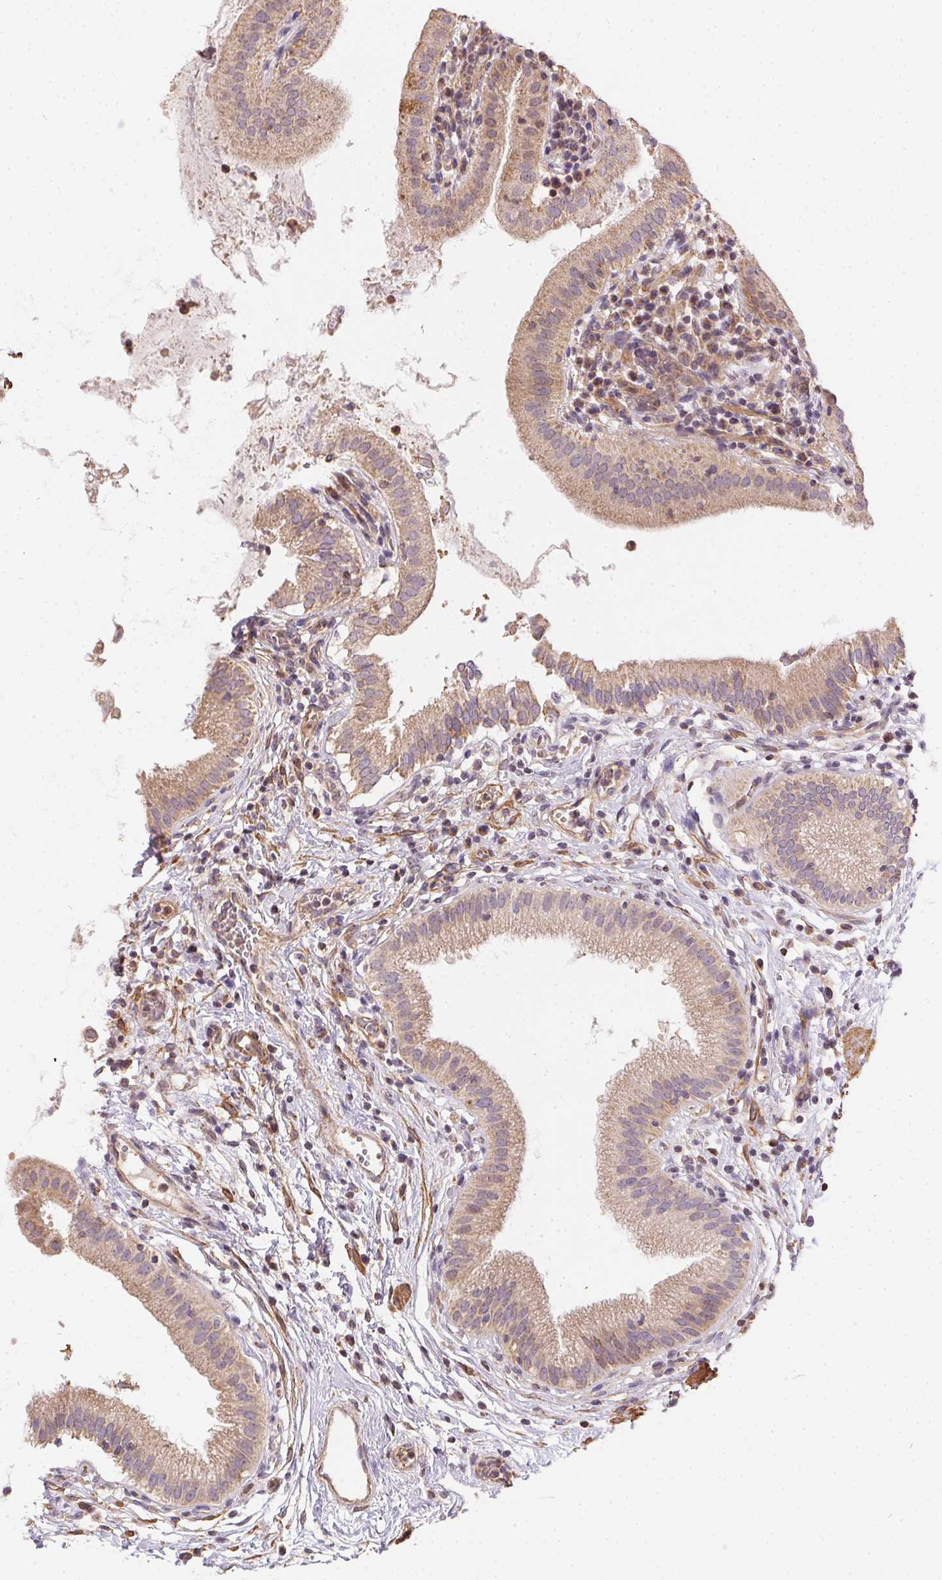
{"staining": {"intensity": "weak", "quantity": ">75%", "location": "cytoplasmic/membranous"}, "tissue": "gallbladder", "cell_type": "Glandular cells", "image_type": "normal", "snomed": [{"axis": "morphology", "description": "Normal tissue, NOS"}, {"axis": "topography", "description": "Gallbladder"}], "caption": "Brown immunohistochemical staining in normal human gallbladder displays weak cytoplasmic/membranous positivity in about >75% of glandular cells. The protein is shown in brown color, while the nuclei are stained blue.", "gene": "REV3L", "patient": {"sex": "female", "age": 65}}